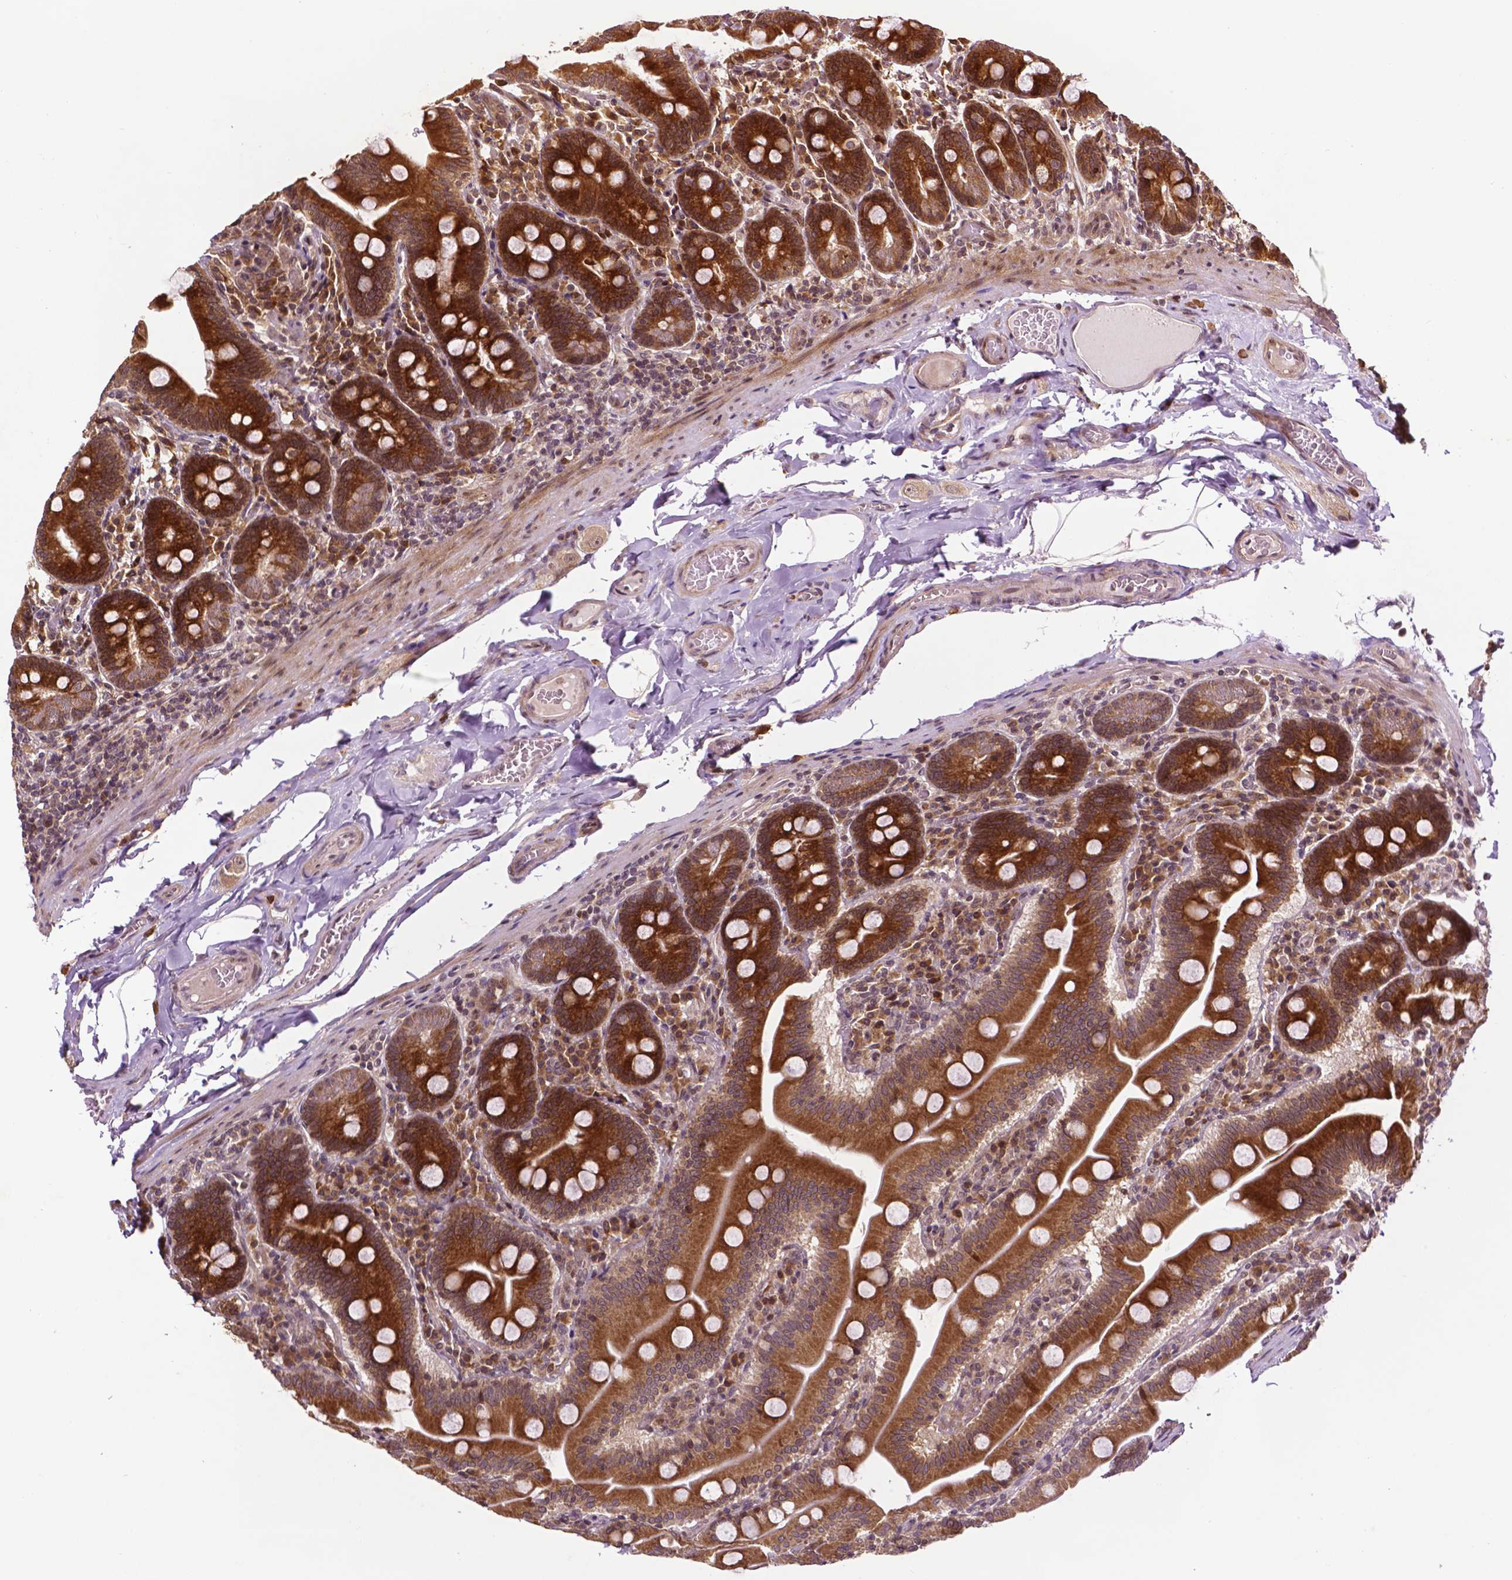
{"staining": {"intensity": "strong", "quantity": ">75%", "location": "cytoplasmic/membranous"}, "tissue": "small intestine", "cell_type": "Glandular cells", "image_type": "normal", "snomed": [{"axis": "morphology", "description": "Normal tissue, NOS"}, {"axis": "topography", "description": "Small intestine"}], "caption": "The immunohistochemical stain shows strong cytoplasmic/membranous staining in glandular cells of normal small intestine.", "gene": "TMX2", "patient": {"sex": "male", "age": 37}}